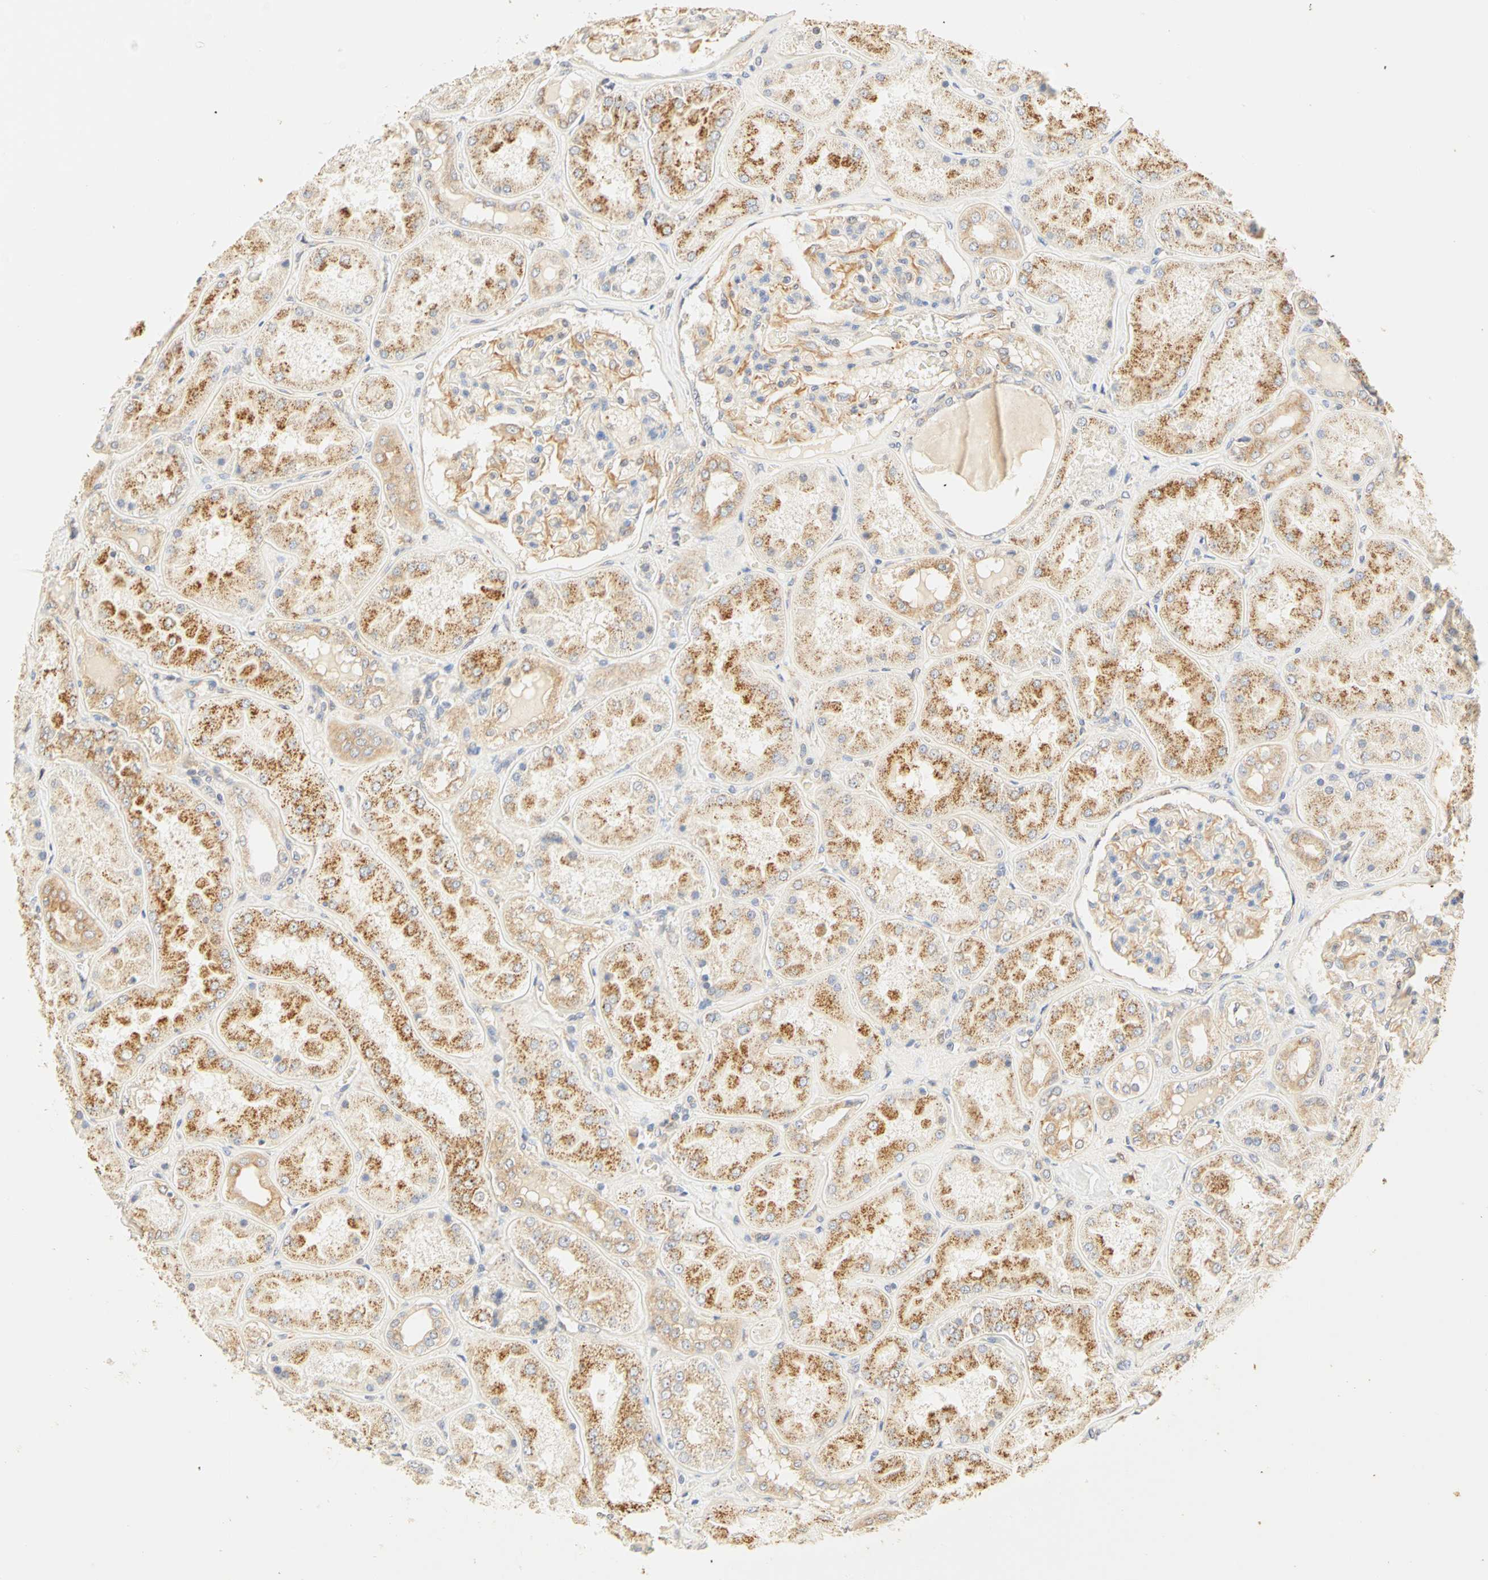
{"staining": {"intensity": "moderate", "quantity": ">75%", "location": "cytoplasmic/membranous"}, "tissue": "kidney", "cell_type": "Cells in glomeruli", "image_type": "normal", "snomed": [{"axis": "morphology", "description": "Normal tissue, NOS"}, {"axis": "topography", "description": "Kidney"}], "caption": "This histopathology image exhibits immunohistochemistry (IHC) staining of benign kidney, with medium moderate cytoplasmic/membranous staining in approximately >75% of cells in glomeruli.", "gene": "GNRH2", "patient": {"sex": "female", "age": 56}}